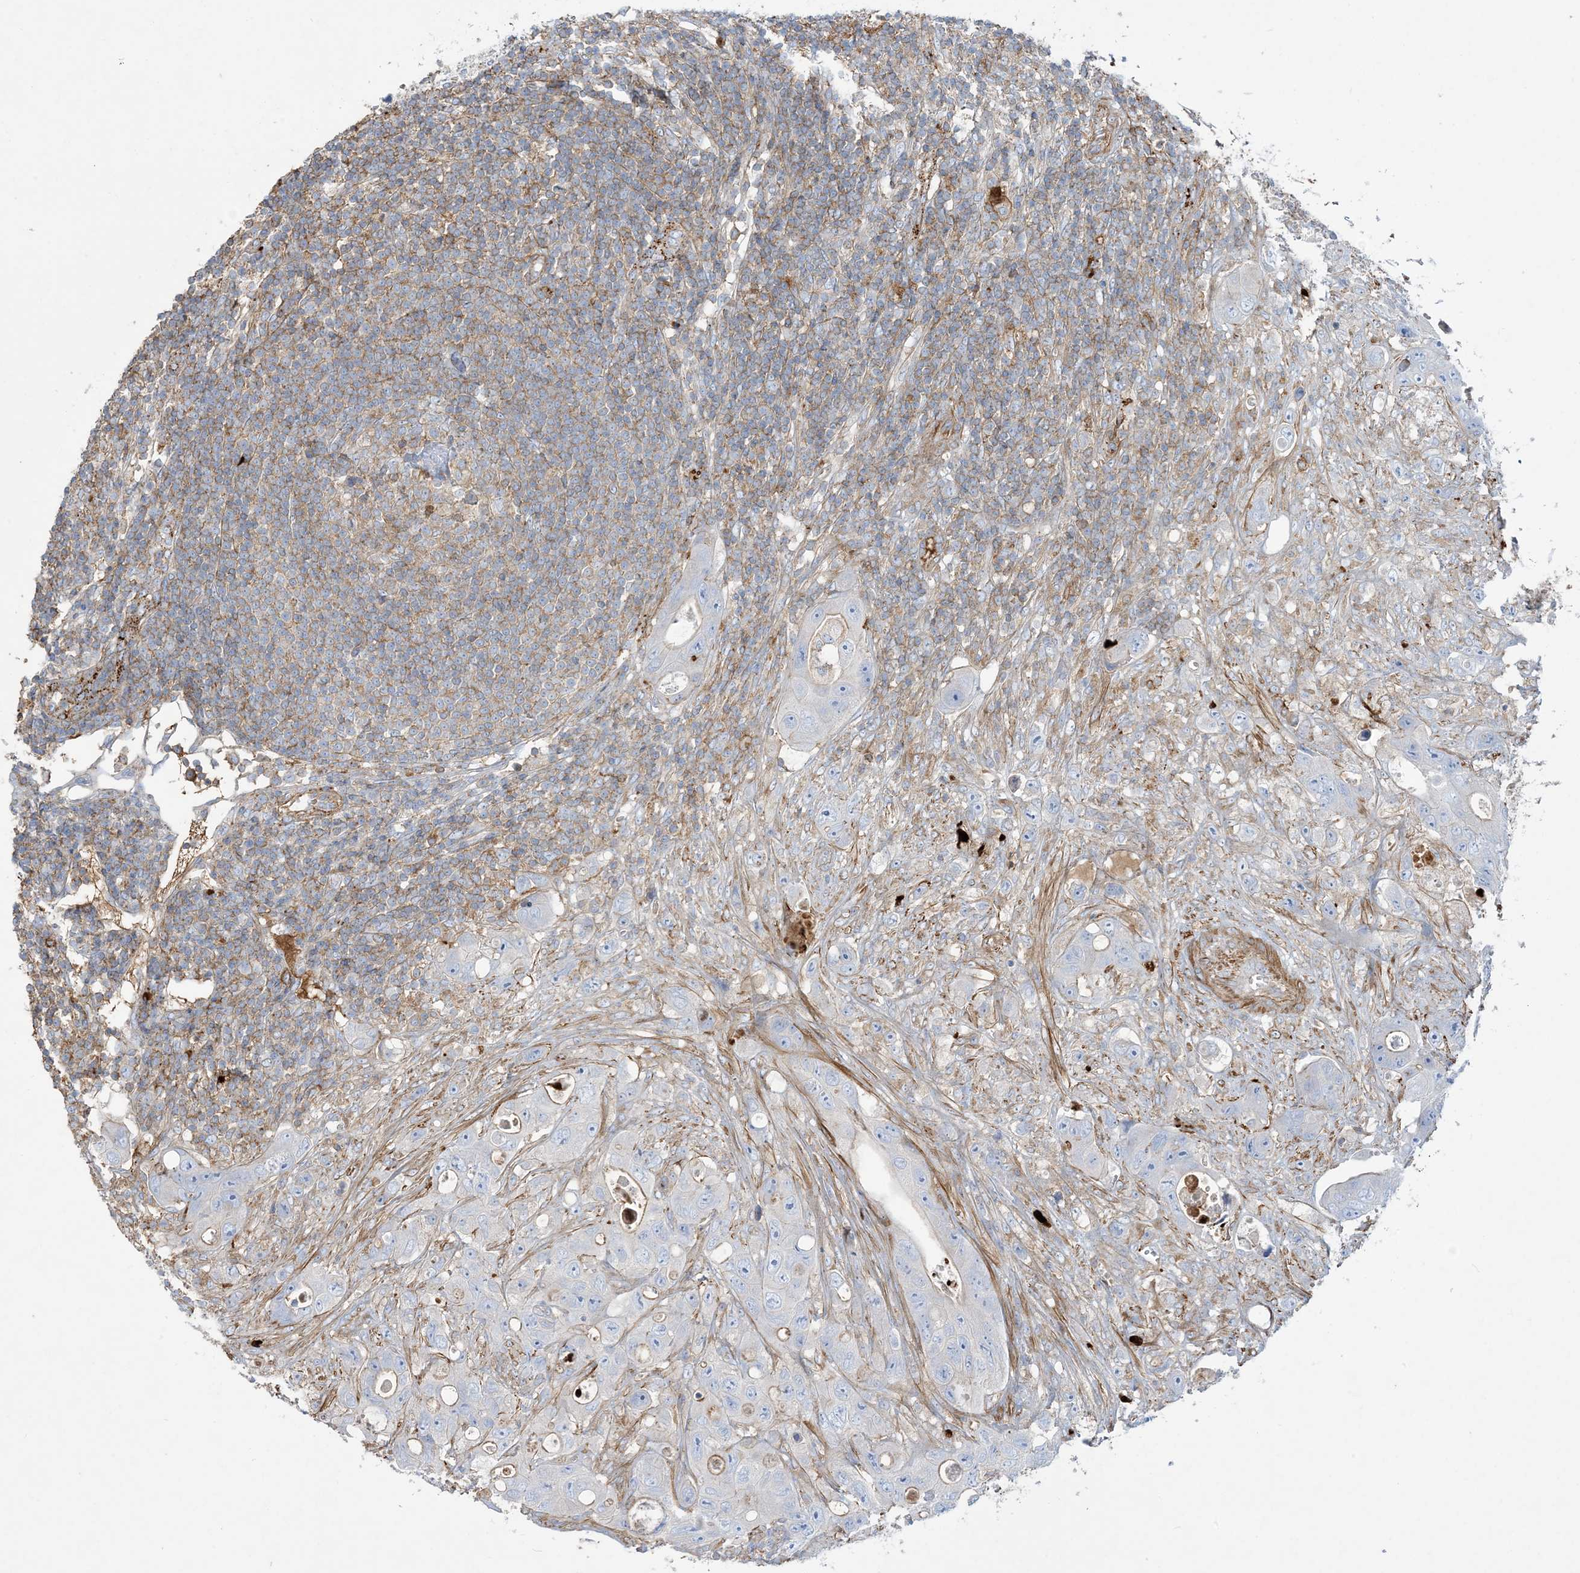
{"staining": {"intensity": "weak", "quantity": "<25%", "location": "cytoplasmic/membranous"}, "tissue": "colorectal cancer", "cell_type": "Tumor cells", "image_type": "cancer", "snomed": [{"axis": "morphology", "description": "Adenocarcinoma, NOS"}, {"axis": "topography", "description": "Colon"}], "caption": "This is a image of IHC staining of colorectal cancer (adenocarcinoma), which shows no staining in tumor cells. The staining is performed using DAB brown chromogen with nuclei counter-stained in using hematoxylin.", "gene": "GTF3C2", "patient": {"sex": "female", "age": 46}}